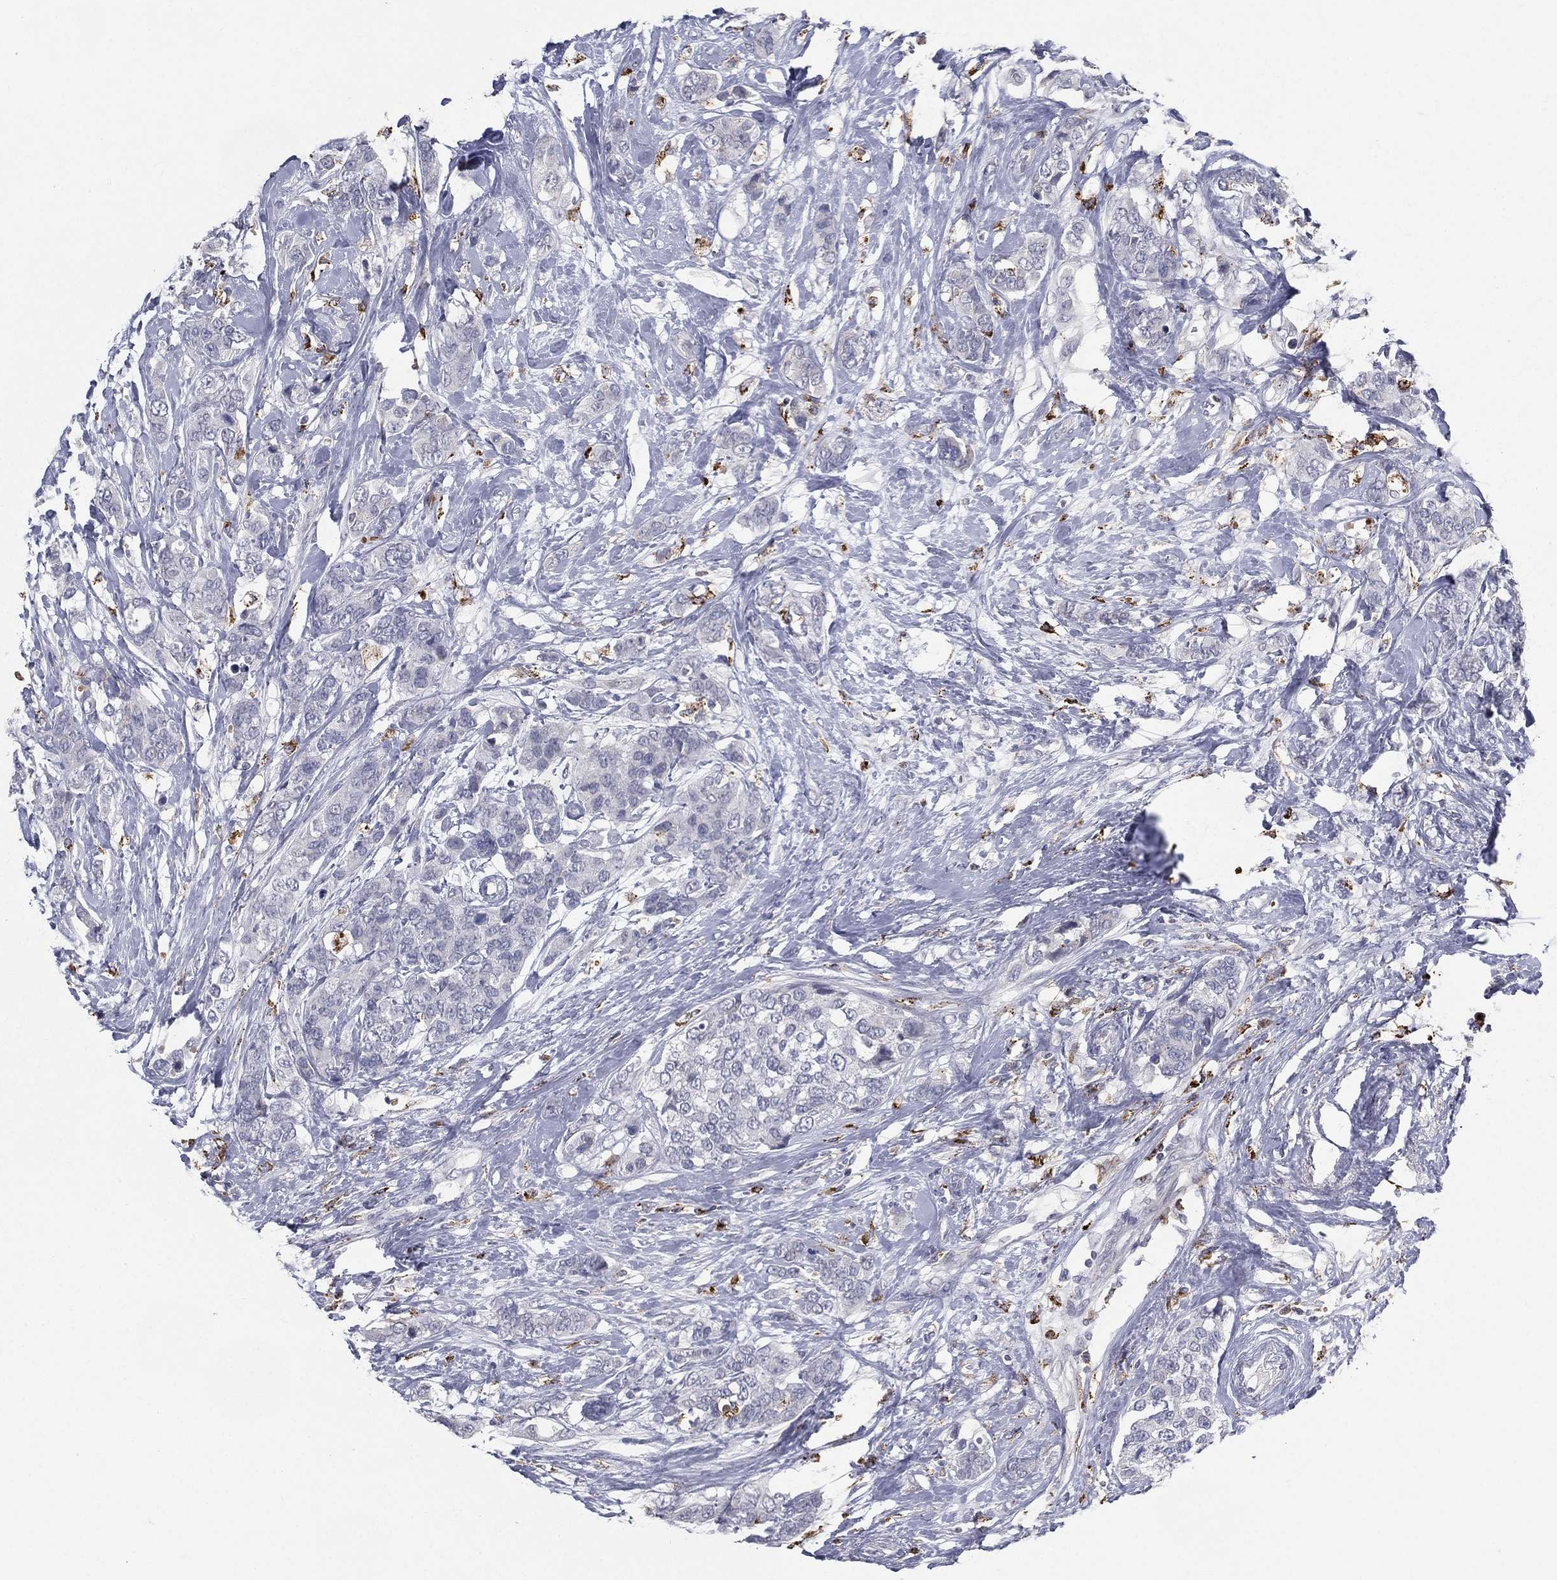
{"staining": {"intensity": "negative", "quantity": "none", "location": "none"}, "tissue": "breast cancer", "cell_type": "Tumor cells", "image_type": "cancer", "snomed": [{"axis": "morphology", "description": "Lobular carcinoma"}, {"axis": "topography", "description": "Breast"}], "caption": "Immunohistochemical staining of human lobular carcinoma (breast) demonstrates no significant expression in tumor cells. Brightfield microscopy of immunohistochemistry stained with DAB (3,3'-diaminobenzidine) (brown) and hematoxylin (blue), captured at high magnification.", "gene": "EVI2B", "patient": {"sex": "female", "age": 59}}